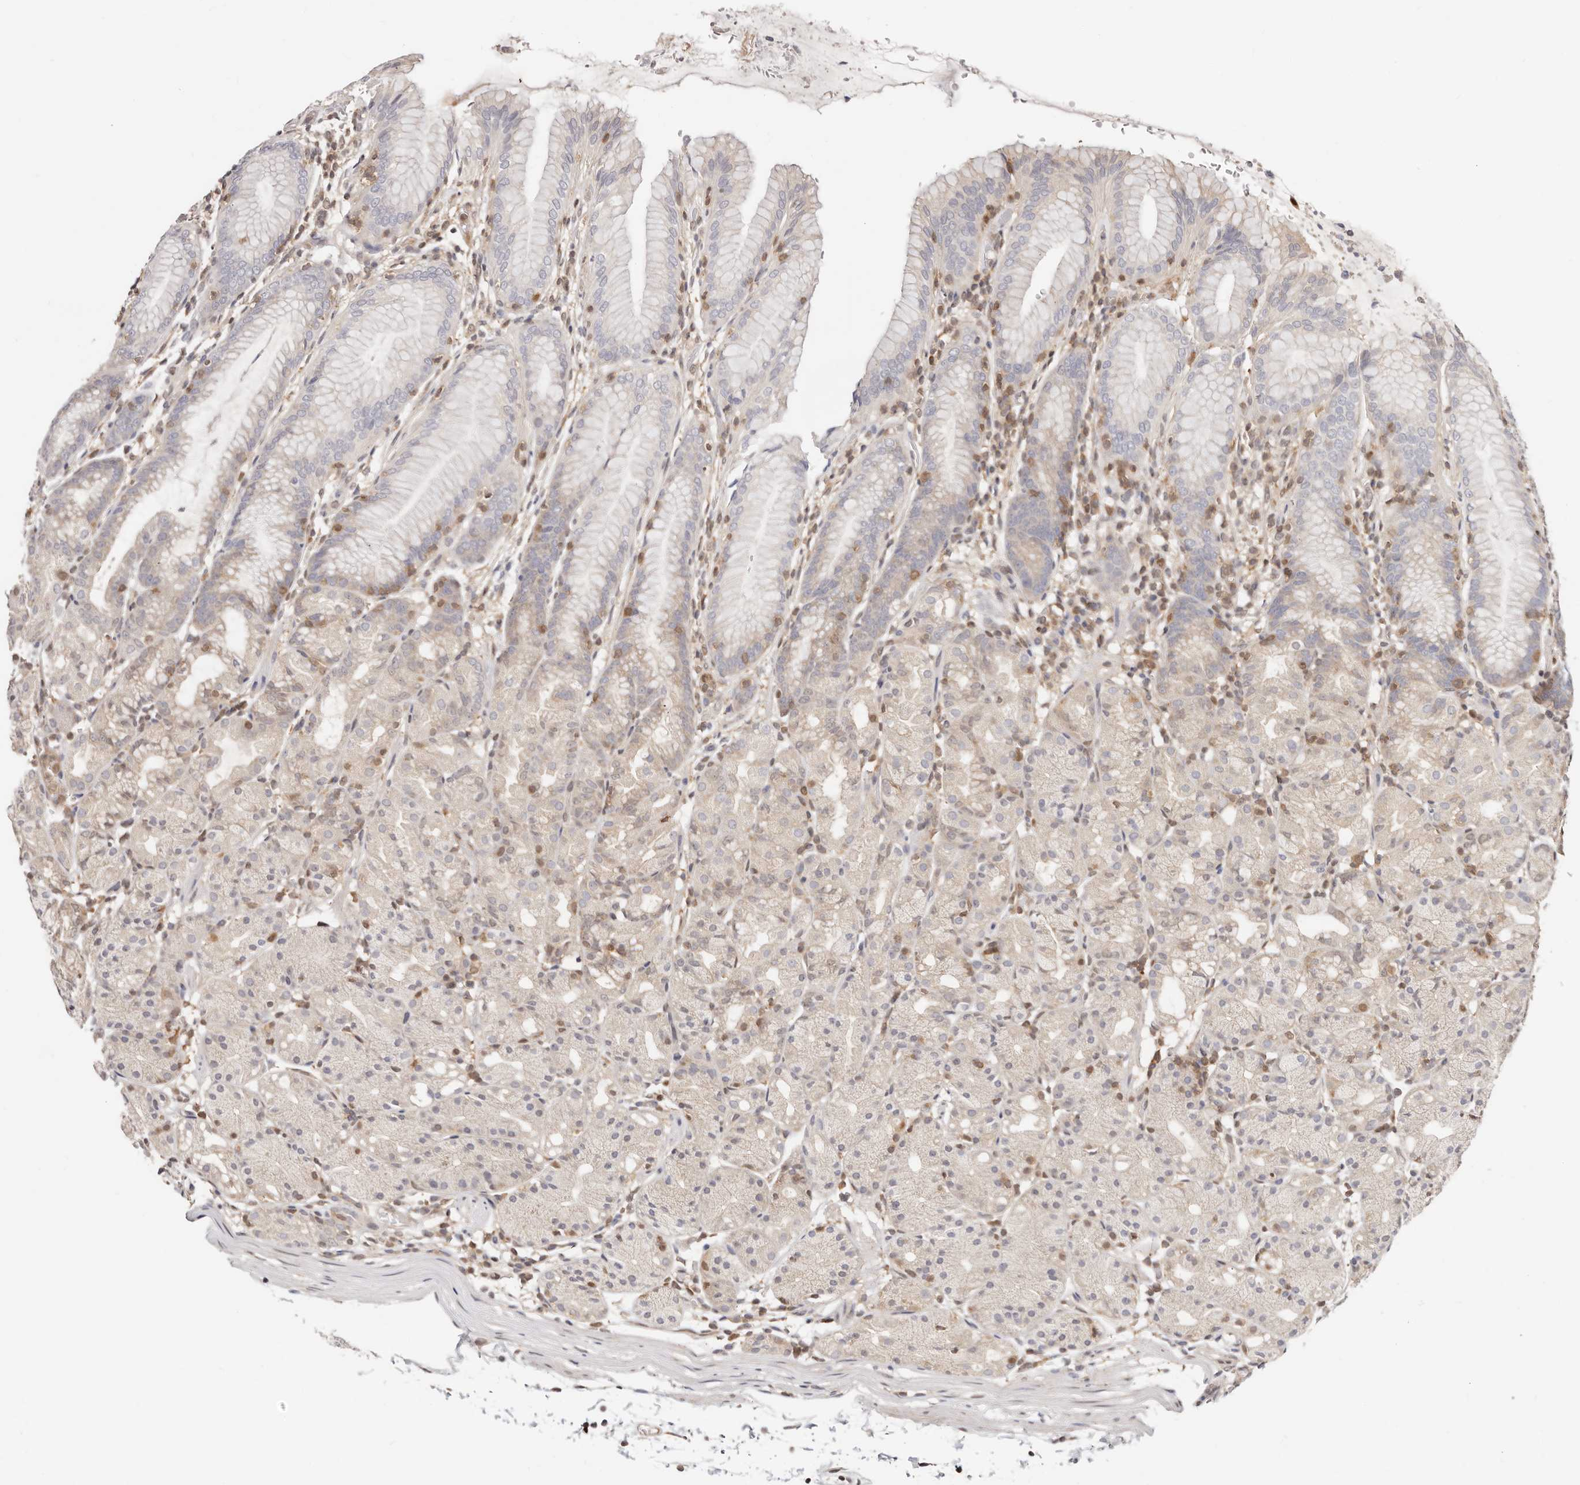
{"staining": {"intensity": "moderate", "quantity": "<25%", "location": "cytoplasmic/membranous,nuclear"}, "tissue": "stomach", "cell_type": "Glandular cells", "image_type": "normal", "snomed": [{"axis": "morphology", "description": "Normal tissue, NOS"}, {"axis": "topography", "description": "Stomach, upper"}], "caption": "A low amount of moderate cytoplasmic/membranous,nuclear expression is identified in about <25% of glandular cells in benign stomach. (DAB (3,3'-diaminobenzidine) IHC, brown staining for protein, blue staining for nuclei).", "gene": "STAT5A", "patient": {"sex": "male", "age": 48}}